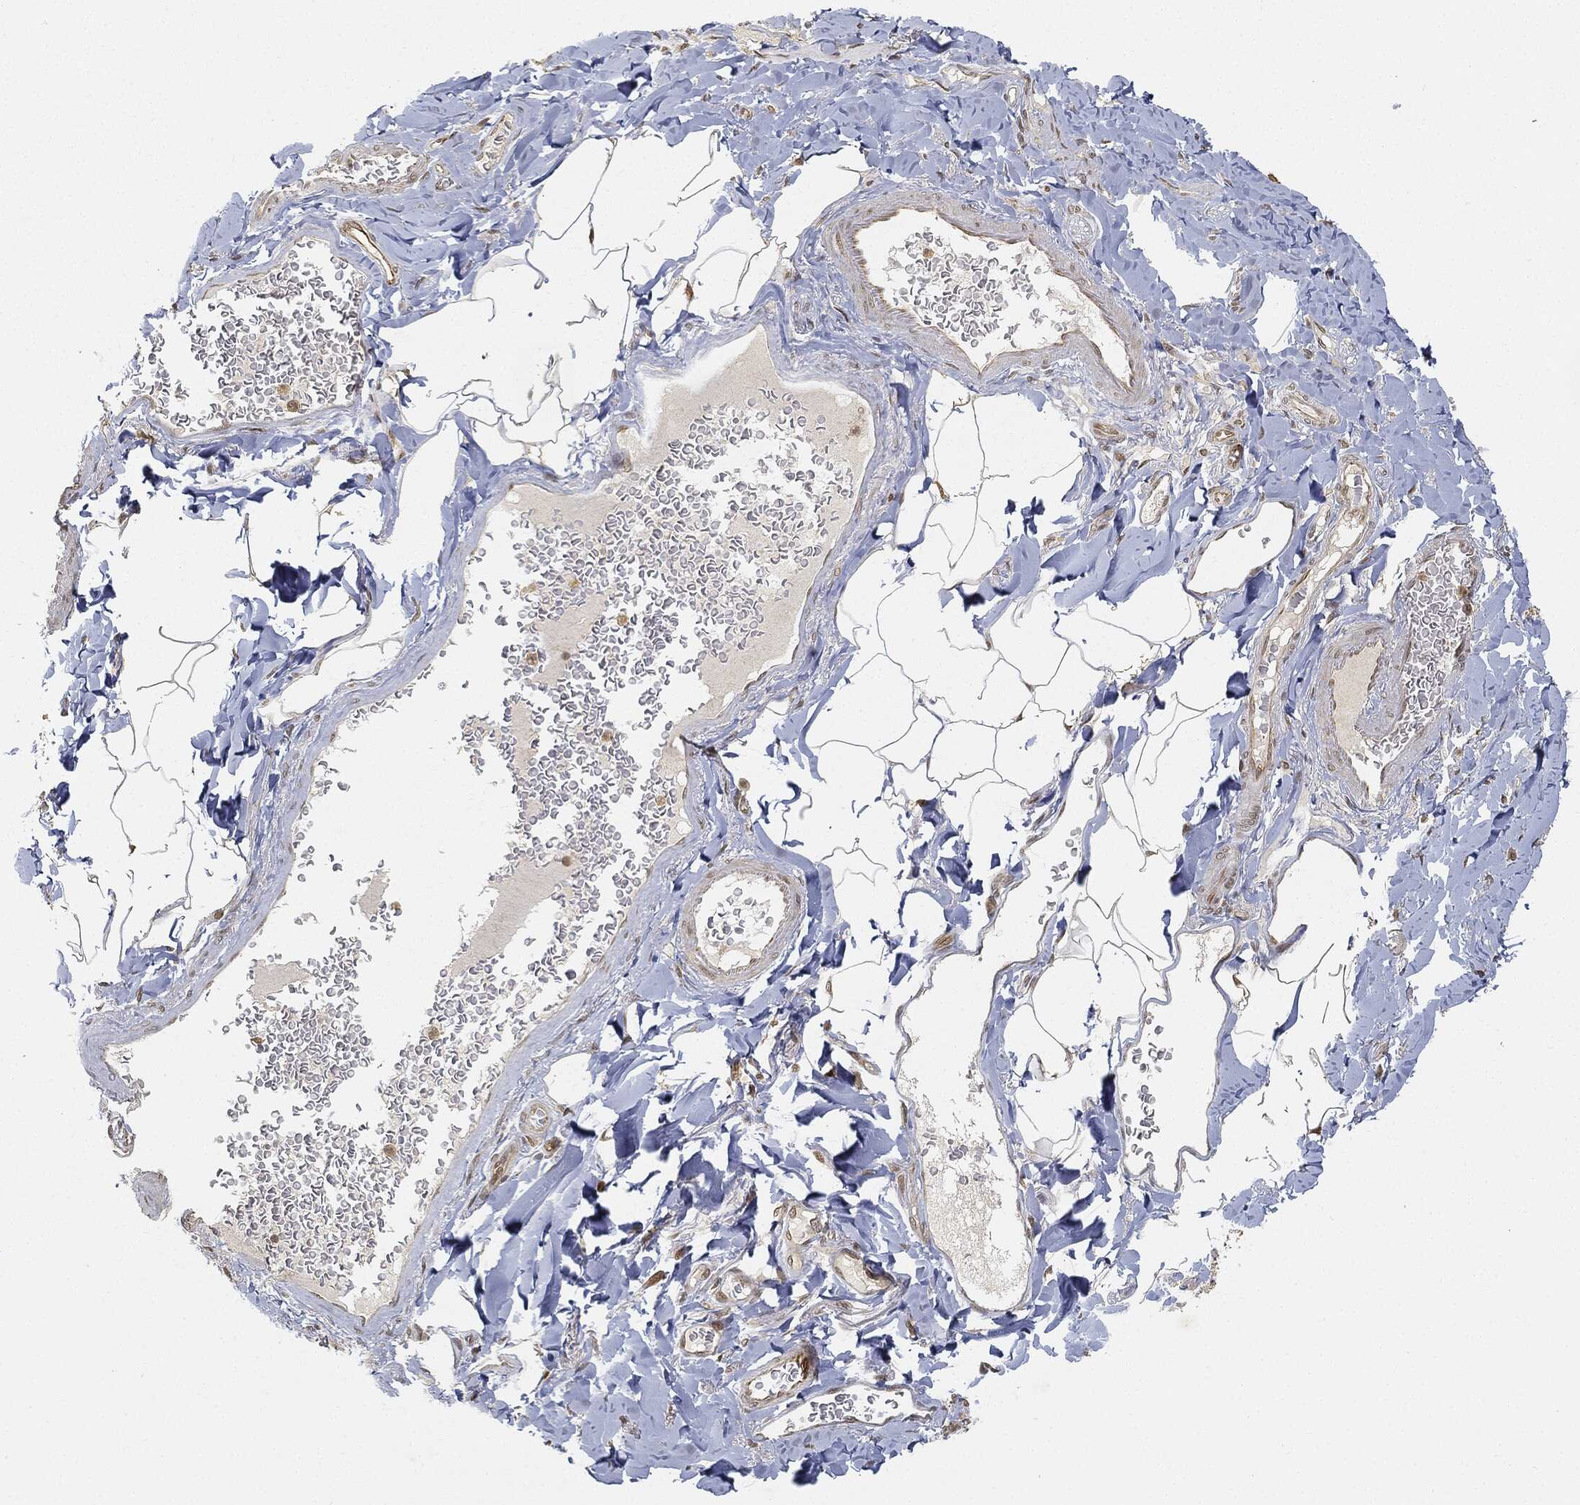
{"staining": {"intensity": "negative", "quantity": "none", "location": "none"}, "tissue": "adipose tissue", "cell_type": "Adipocytes", "image_type": "normal", "snomed": [{"axis": "morphology", "description": "Normal tissue, NOS"}, {"axis": "topography", "description": "Smooth muscle"}, {"axis": "topography", "description": "Duodenum"}, {"axis": "topography", "description": "Peripheral nerve tissue"}], "caption": "Histopathology image shows no protein expression in adipocytes of benign adipose tissue.", "gene": "CIB1", "patient": {"sex": "female", "age": 61}}